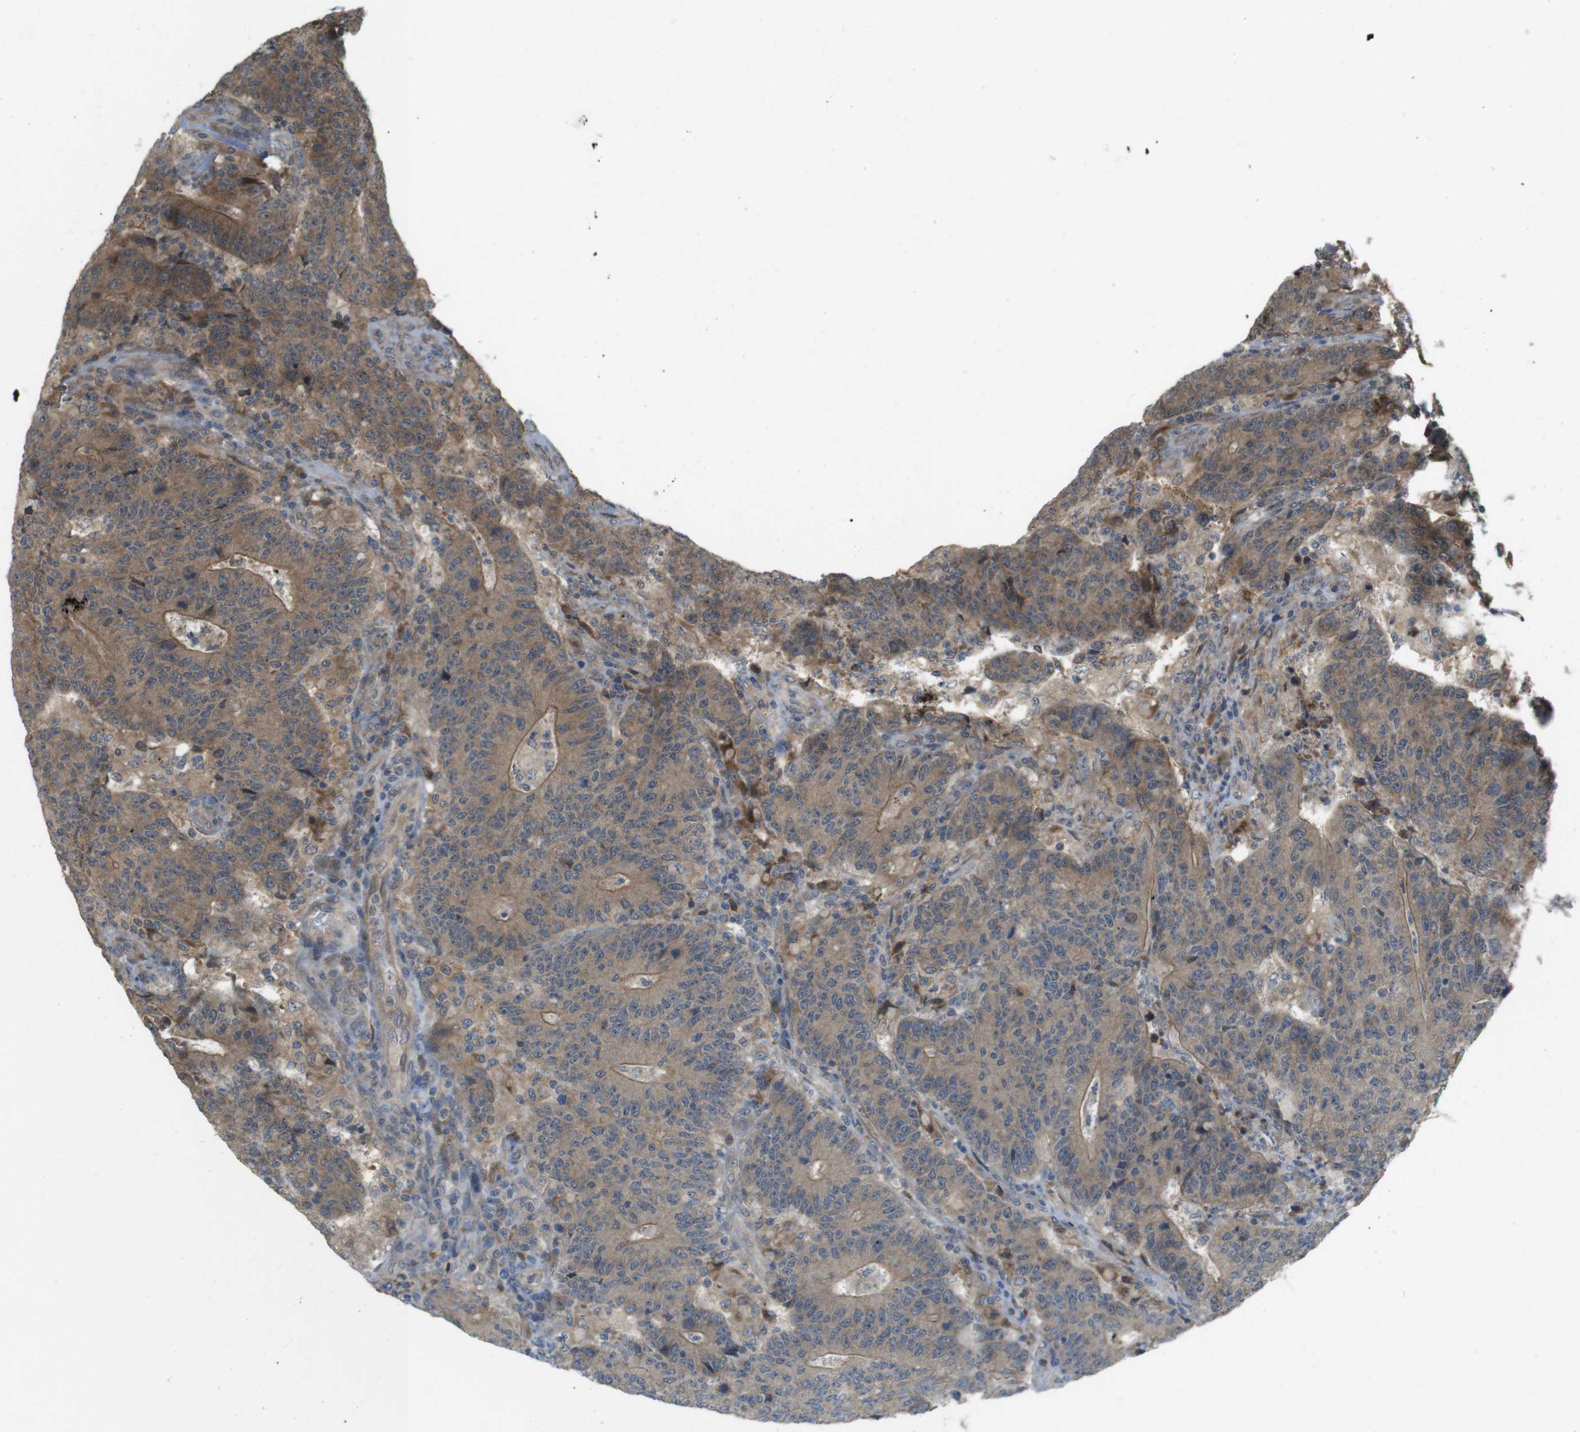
{"staining": {"intensity": "moderate", "quantity": ">75%", "location": "cytoplasmic/membranous"}, "tissue": "colorectal cancer", "cell_type": "Tumor cells", "image_type": "cancer", "snomed": [{"axis": "morphology", "description": "Normal tissue, NOS"}, {"axis": "morphology", "description": "Adenocarcinoma, NOS"}, {"axis": "topography", "description": "Colon"}], "caption": "The micrograph exhibits staining of colorectal cancer (adenocarcinoma), revealing moderate cytoplasmic/membranous protein positivity (brown color) within tumor cells. (IHC, brightfield microscopy, high magnification).", "gene": "RNF130", "patient": {"sex": "female", "age": 75}}